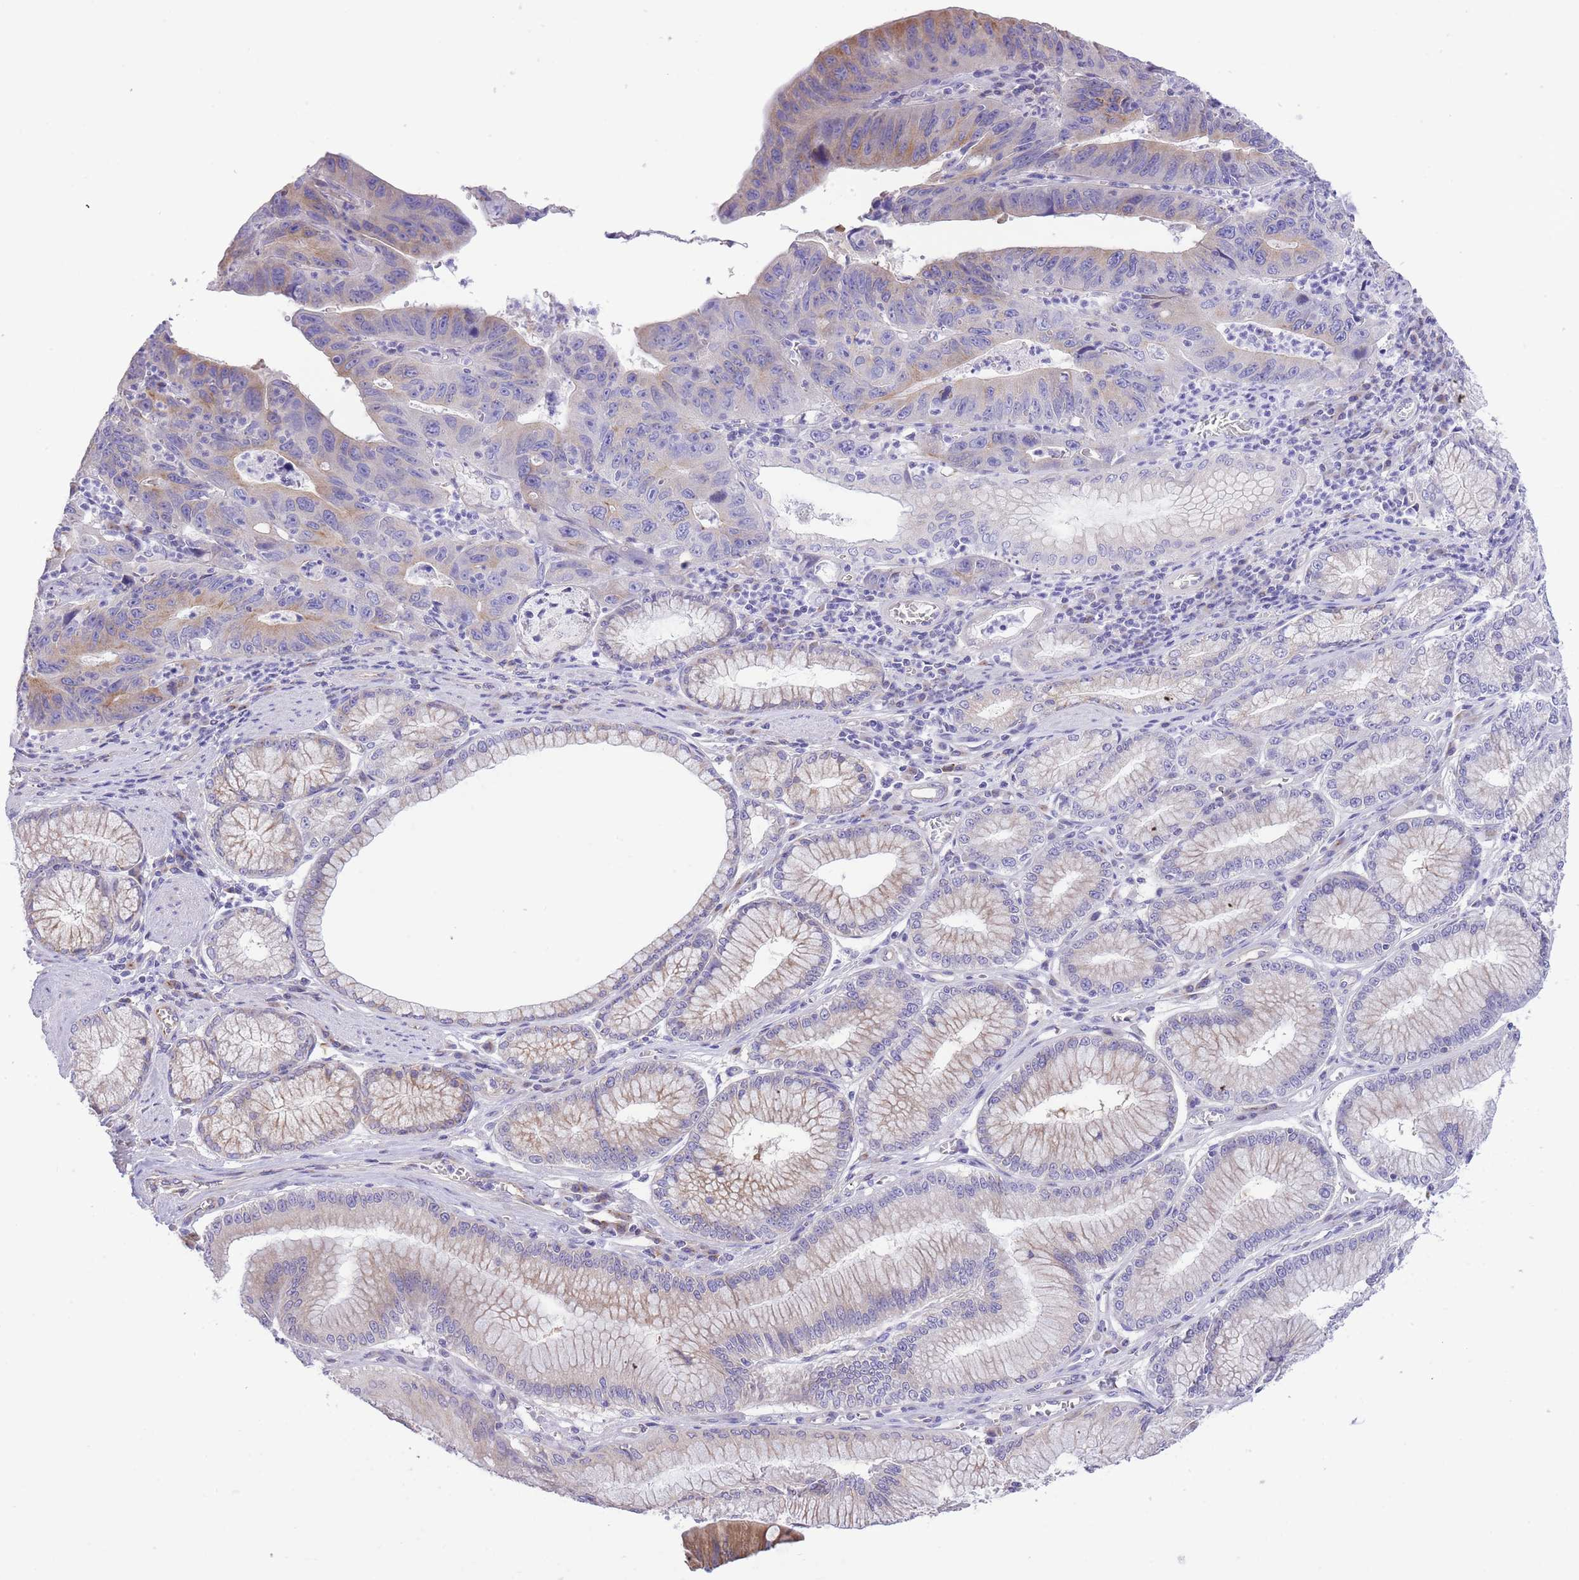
{"staining": {"intensity": "moderate", "quantity": "25%-75%", "location": "cytoplasmic/membranous"}, "tissue": "stomach cancer", "cell_type": "Tumor cells", "image_type": "cancer", "snomed": [{"axis": "morphology", "description": "Adenocarcinoma, NOS"}, {"axis": "topography", "description": "Stomach"}], "caption": "An IHC photomicrograph of tumor tissue is shown. Protein staining in brown labels moderate cytoplasmic/membranous positivity in stomach cancer within tumor cells.", "gene": "RHOU", "patient": {"sex": "male", "age": 59}}